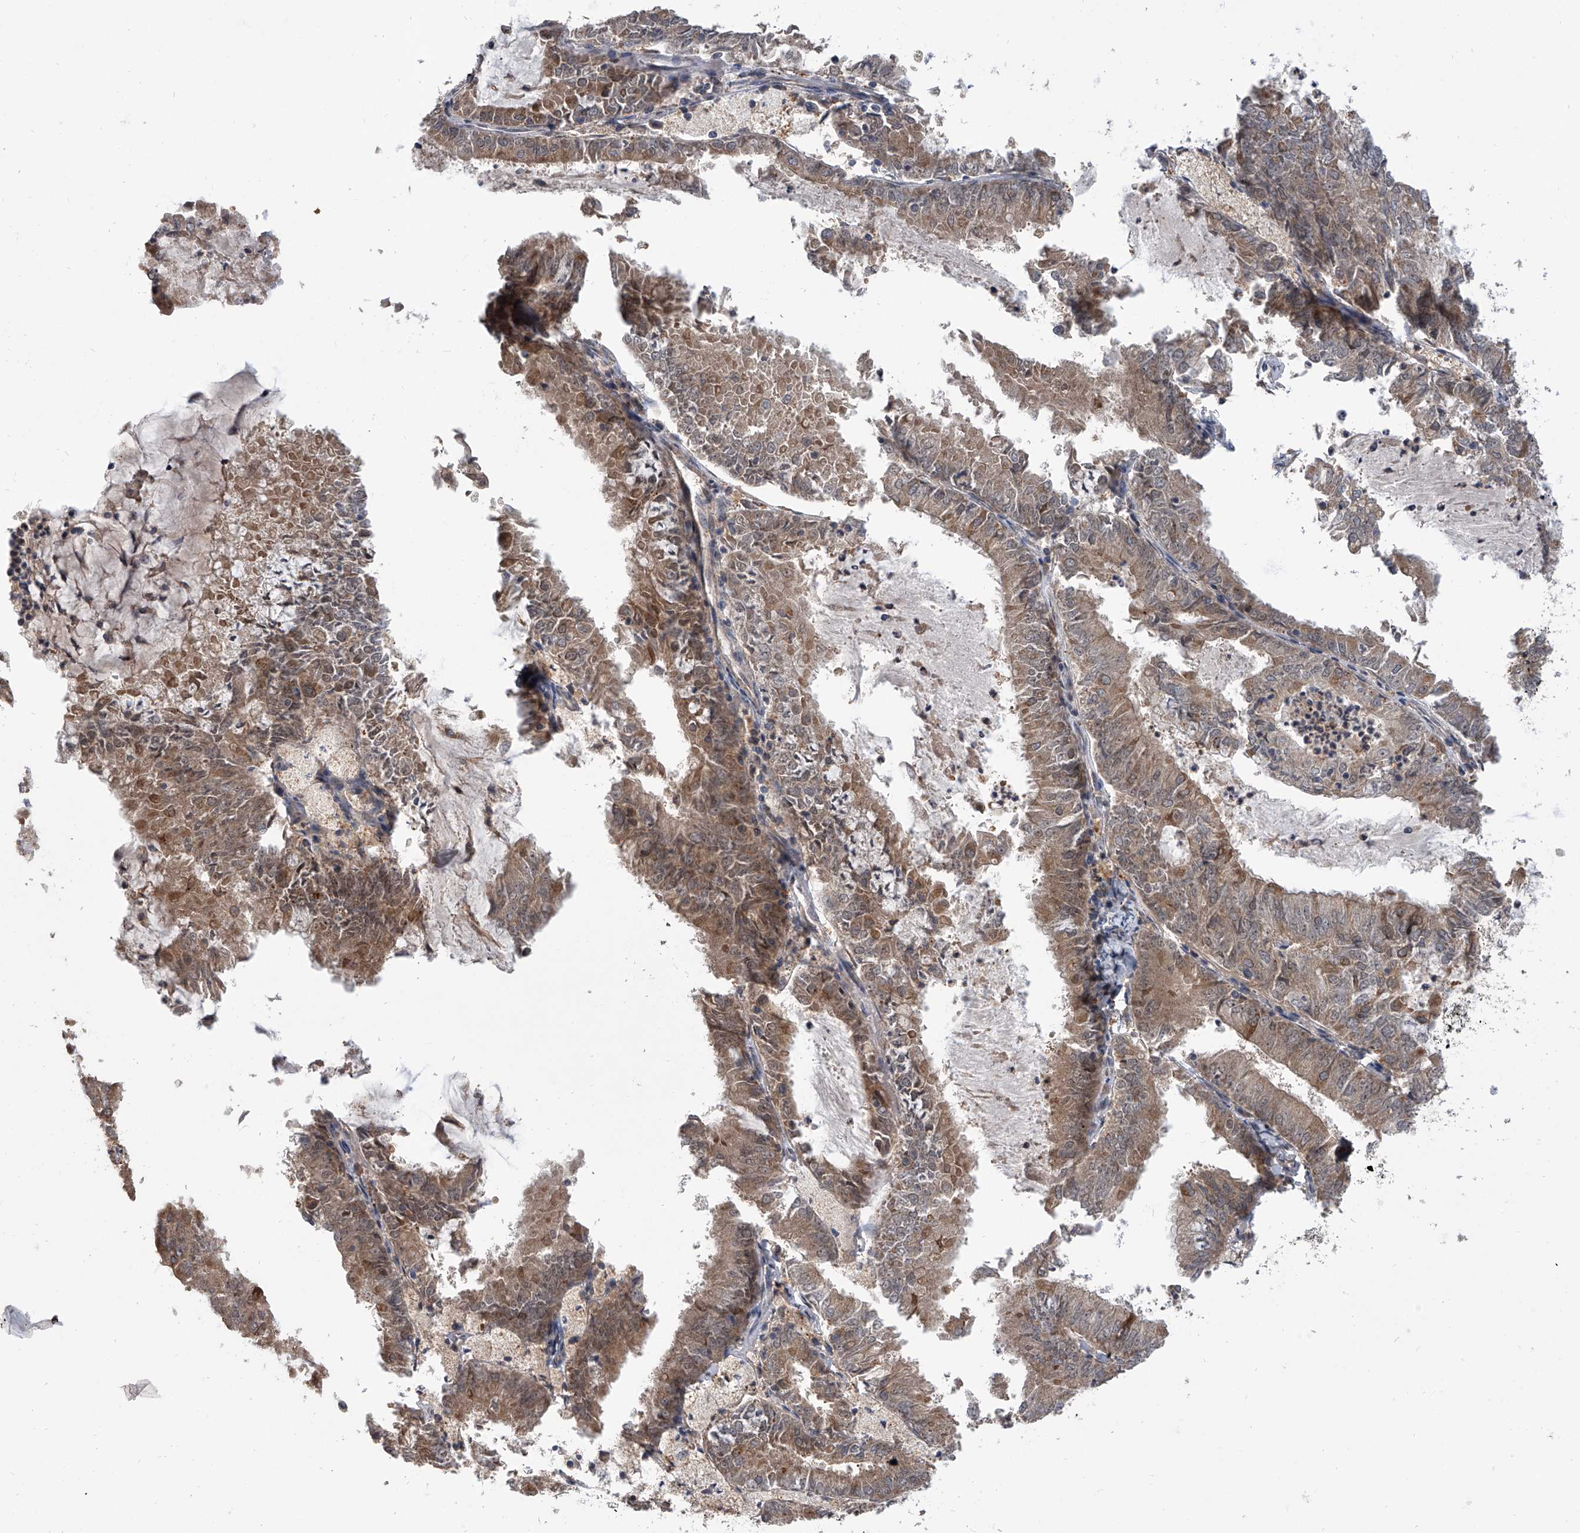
{"staining": {"intensity": "moderate", "quantity": ">75%", "location": "cytoplasmic/membranous"}, "tissue": "endometrial cancer", "cell_type": "Tumor cells", "image_type": "cancer", "snomed": [{"axis": "morphology", "description": "Adenocarcinoma, NOS"}, {"axis": "topography", "description": "Endometrium"}], "caption": "Immunohistochemistry (IHC) of human endometrial cancer (adenocarcinoma) shows medium levels of moderate cytoplasmic/membranous staining in about >75% of tumor cells. (DAB (3,3'-diaminobenzidine) IHC with brightfield microscopy, high magnification).", "gene": "GEMIN8", "patient": {"sex": "female", "age": 57}}